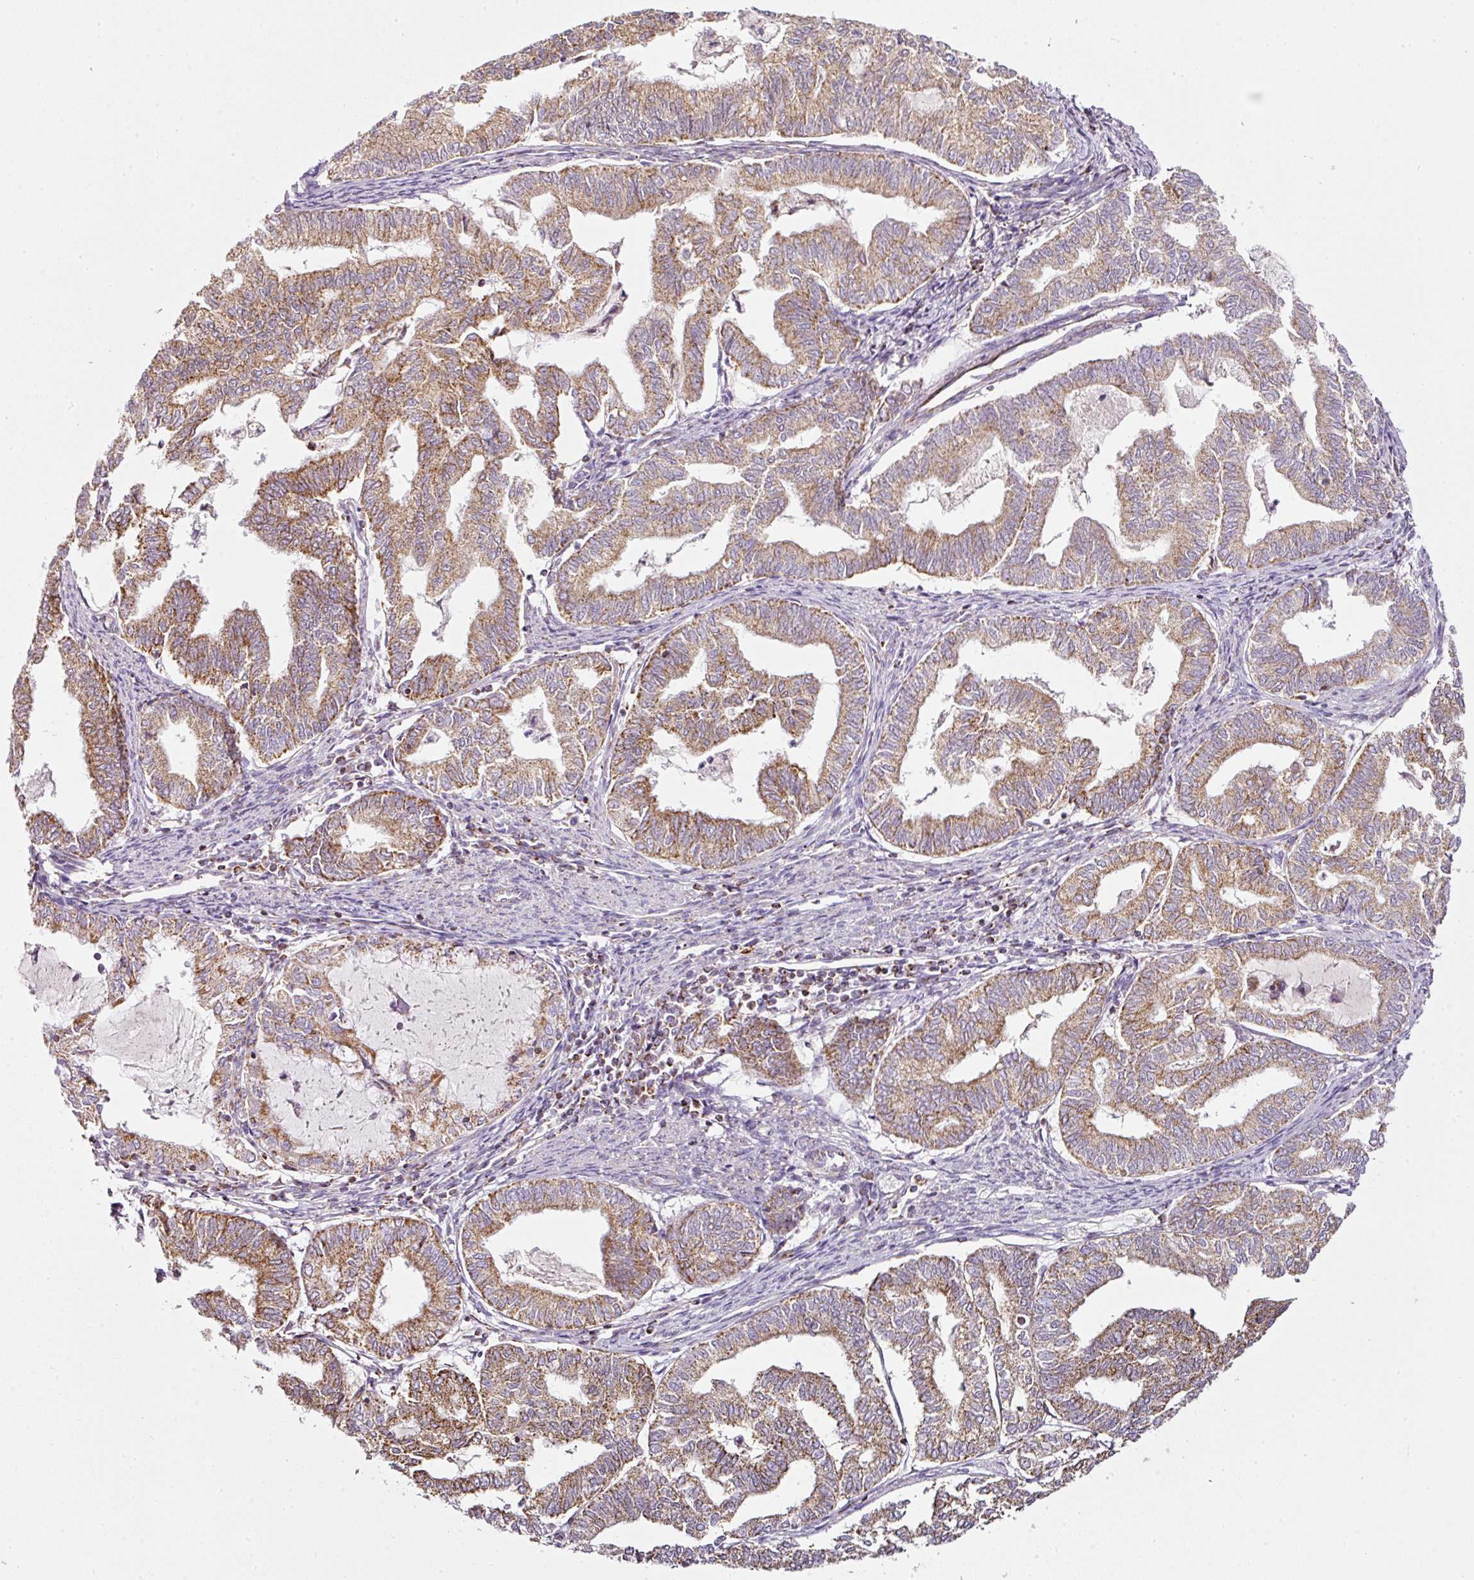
{"staining": {"intensity": "moderate", "quantity": ">75%", "location": "cytoplasmic/membranous"}, "tissue": "endometrial cancer", "cell_type": "Tumor cells", "image_type": "cancer", "snomed": [{"axis": "morphology", "description": "Adenocarcinoma, NOS"}, {"axis": "topography", "description": "Endometrium"}], "caption": "Endometrial cancer stained with DAB (3,3'-diaminobenzidine) immunohistochemistry demonstrates medium levels of moderate cytoplasmic/membranous expression in about >75% of tumor cells.", "gene": "SDHA", "patient": {"sex": "female", "age": 79}}